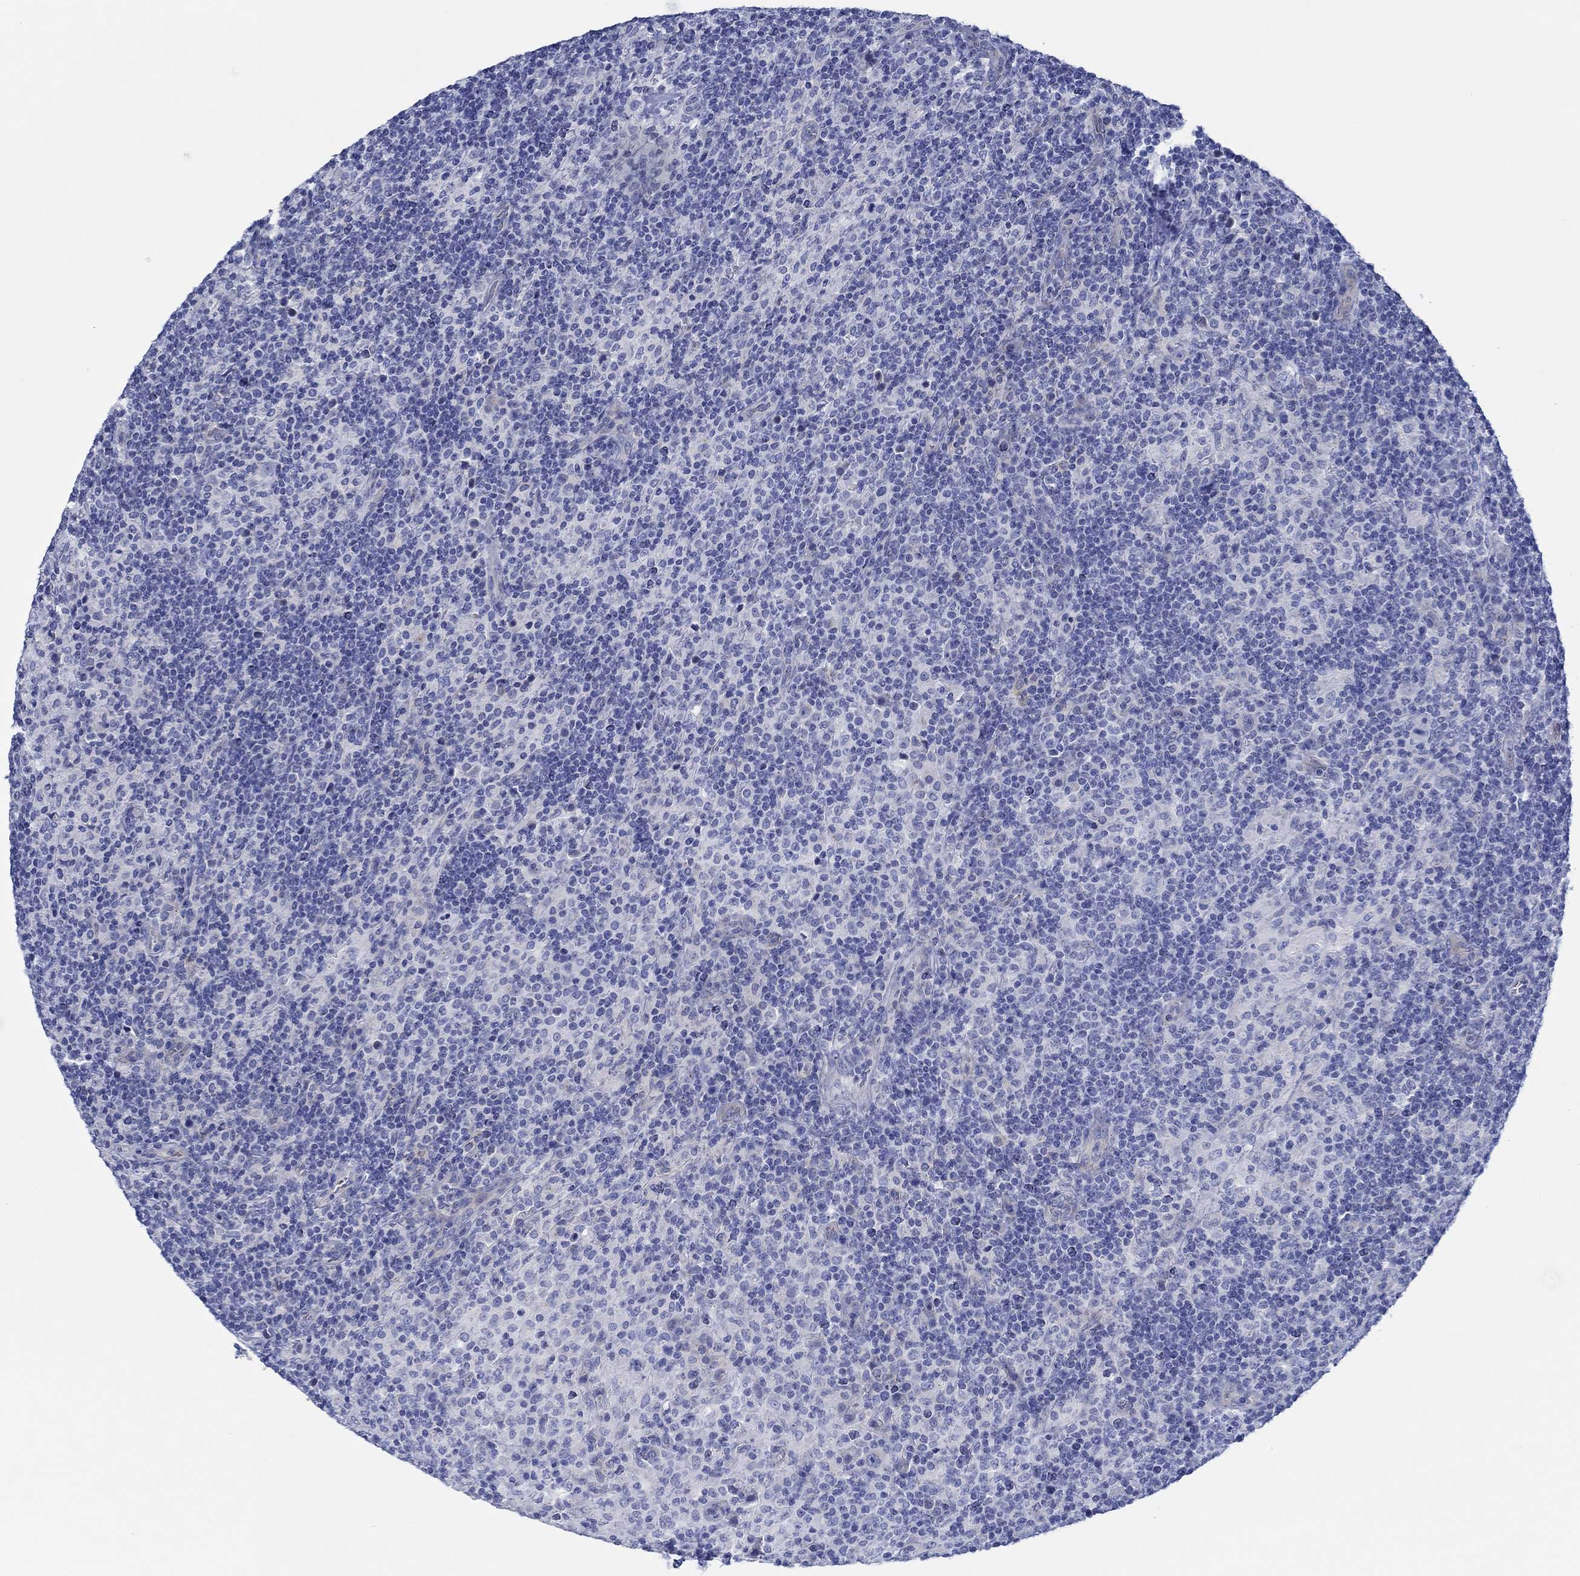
{"staining": {"intensity": "negative", "quantity": "none", "location": "none"}, "tissue": "lymphoma", "cell_type": "Tumor cells", "image_type": "cancer", "snomed": [{"axis": "morphology", "description": "Hodgkin's disease, NOS"}, {"axis": "topography", "description": "Lymph node"}], "caption": "Immunohistochemistry of lymphoma displays no staining in tumor cells.", "gene": "IGFBP6", "patient": {"sex": "male", "age": 70}}